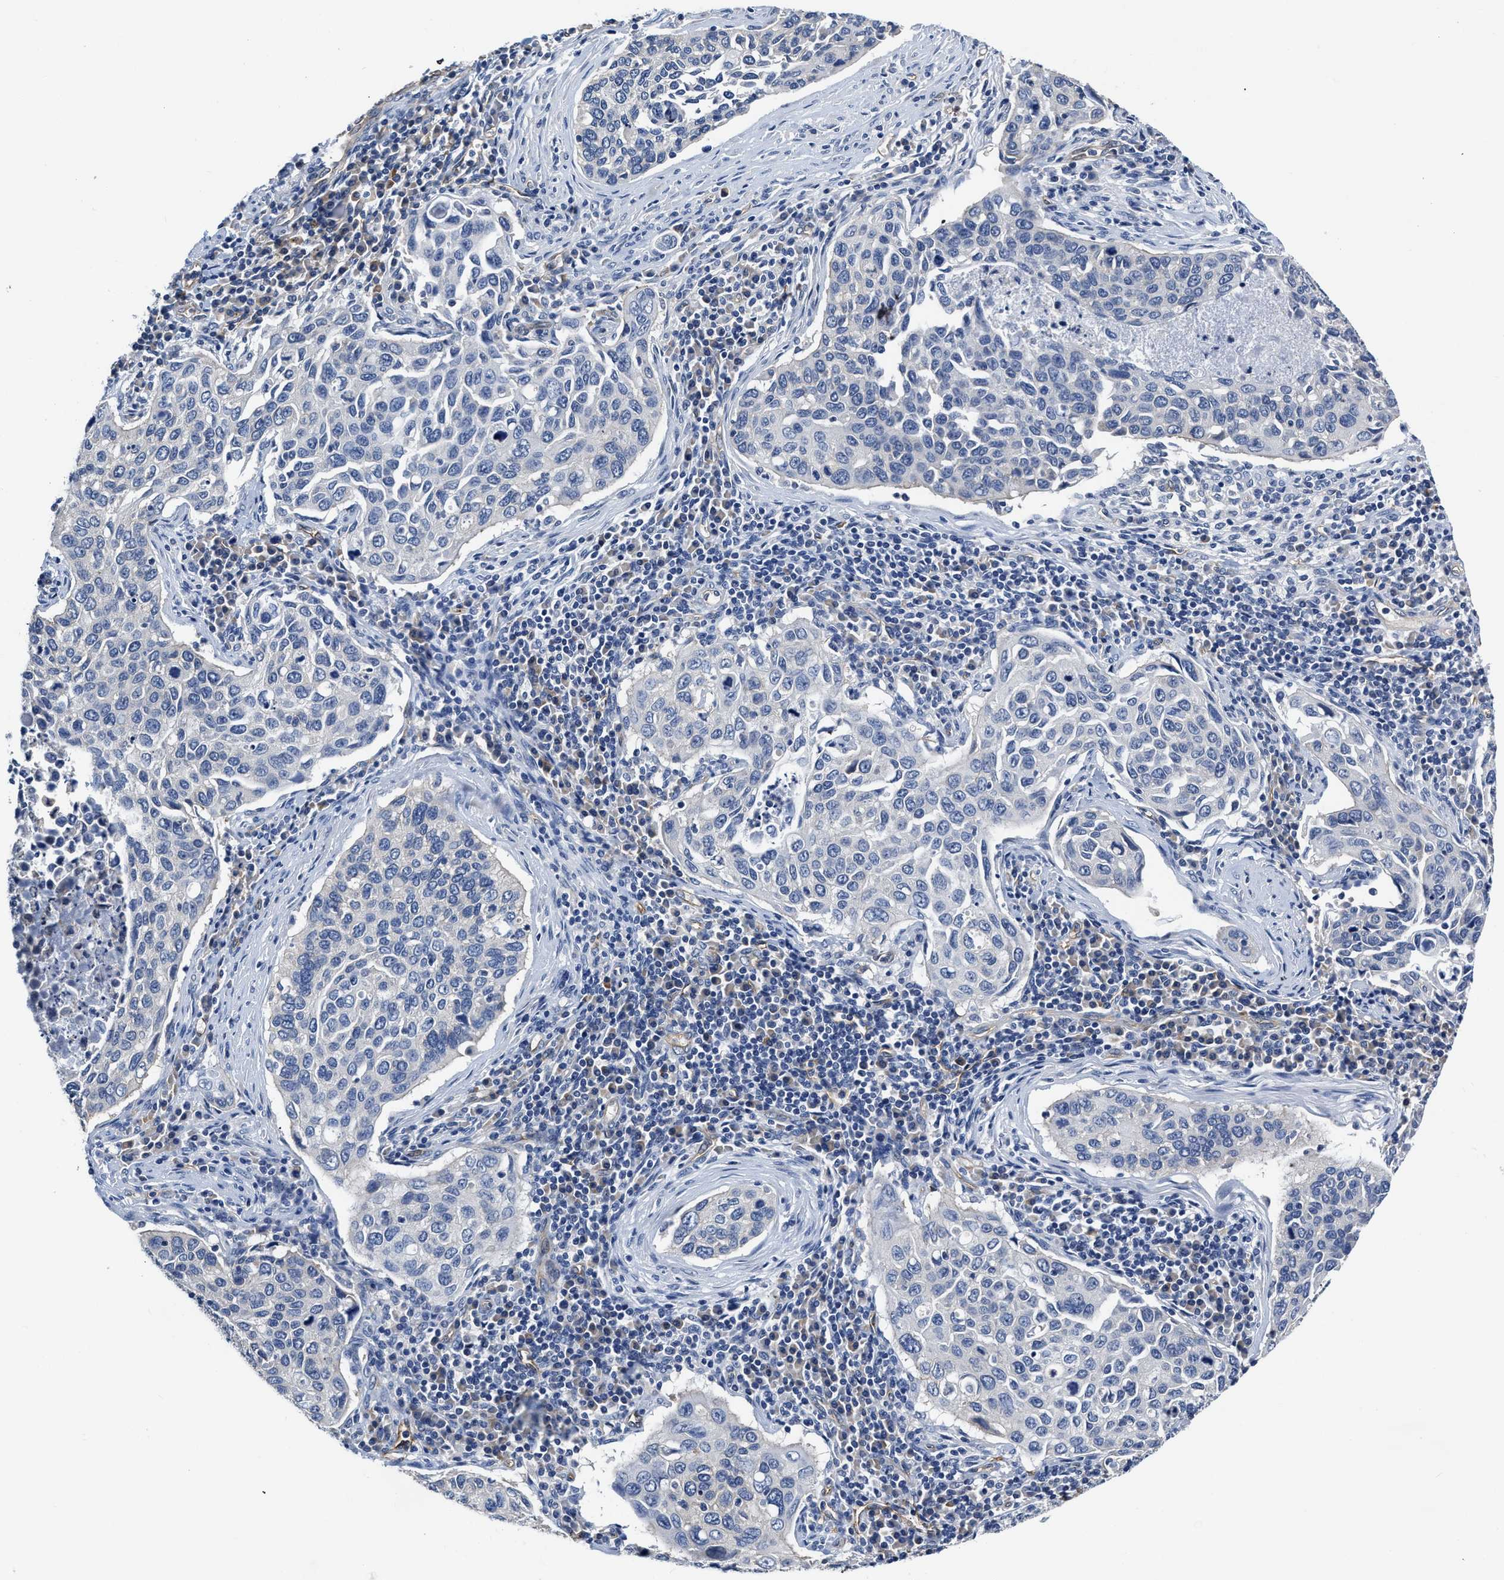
{"staining": {"intensity": "negative", "quantity": "none", "location": "none"}, "tissue": "cervical cancer", "cell_type": "Tumor cells", "image_type": "cancer", "snomed": [{"axis": "morphology", "description": "Squamous cell carcinoma, NOS"}, {"axis": "topography", "description": "Cervix"}], "caption": "The image shows no significant positivity in tumor cells of cervical squamous cell carcinoma. (Immunohistochemistry (ihc), brightfield microscopy, high magnification).", "gene": "C22orf42", "patient": {"sex": "female", "age": 53}}